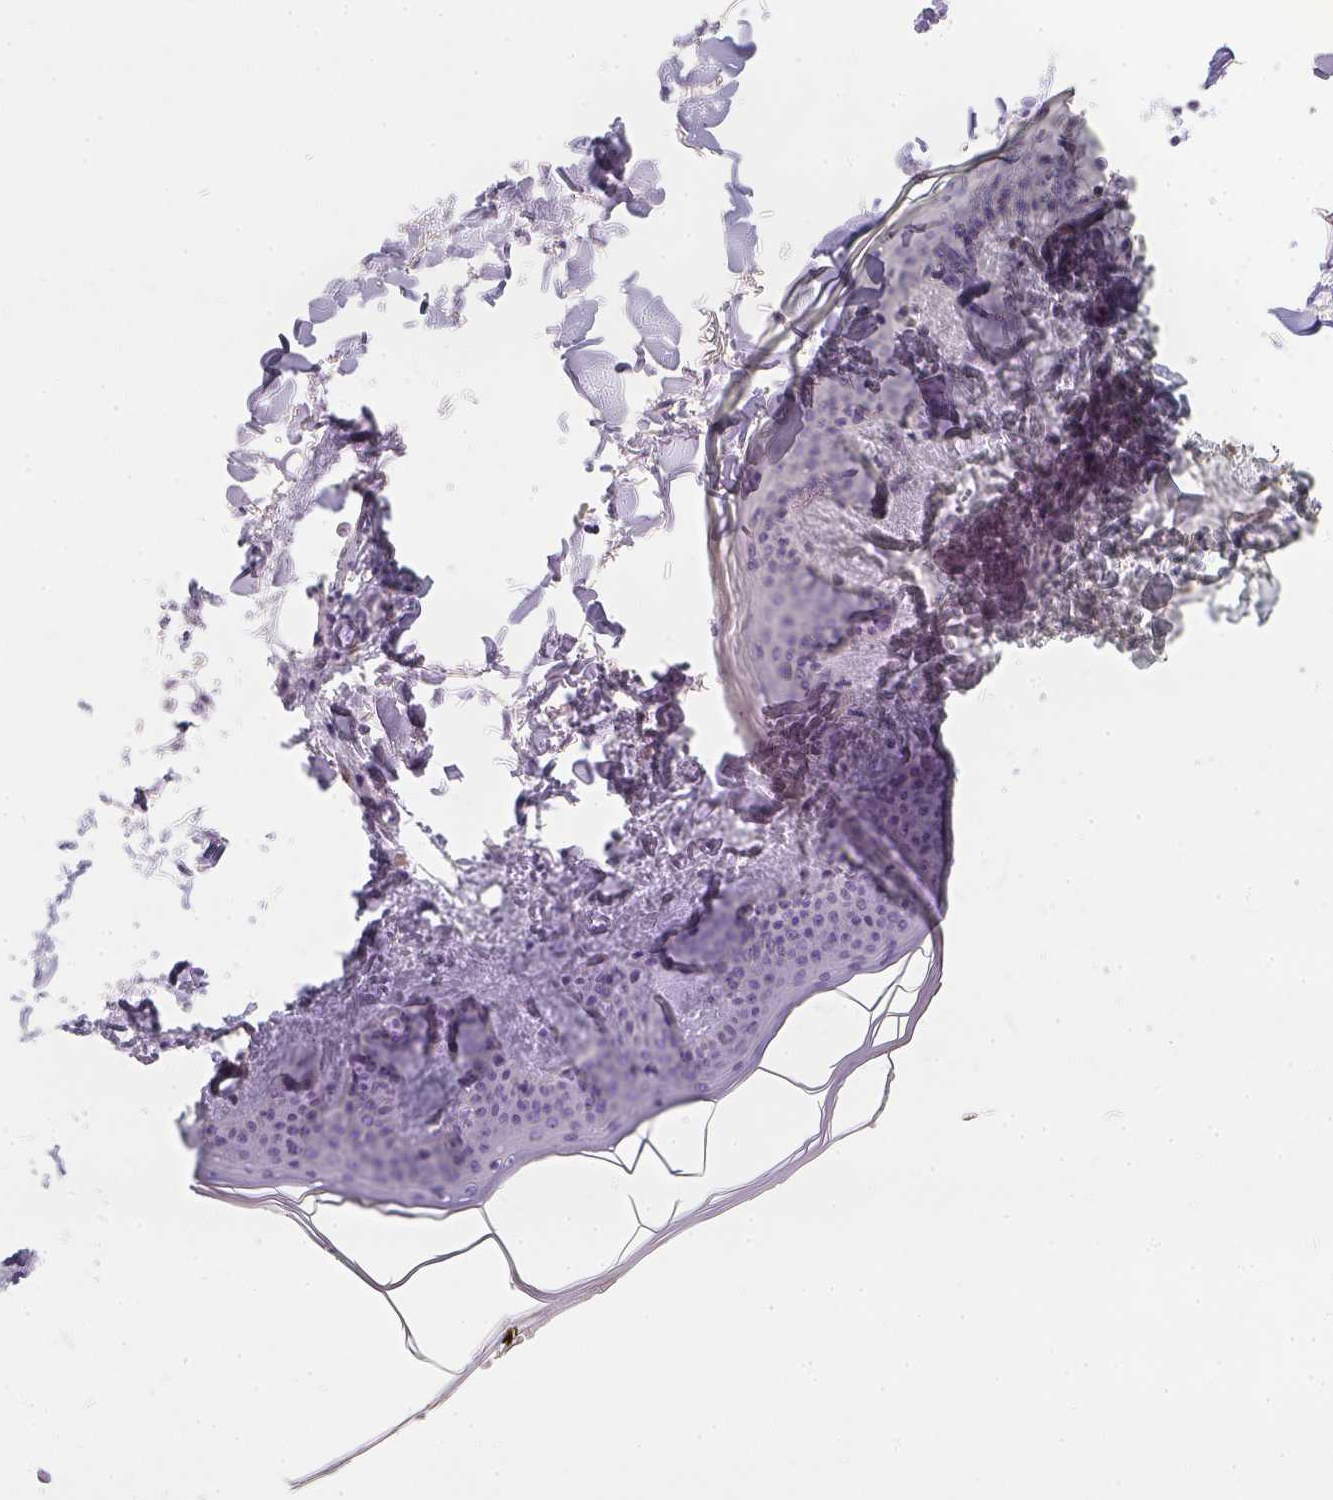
{"staining": {"intensity": "negative", "quantity": "none", "location": "none"}, "tissue": "skin", "cell_type": "Fibroblasts", "image_type": "normal", "snomed": [{"axis": "morphology", "description": "Normal tissue, NOS"}, {"axis": "topography", "description": "Skin"}], "caption": "Normal skin was stained to show a protein in brown. There is no significant staining in fibroblasts. The staining is performed using DAB (3,3'-diaminobenzidine) brown chromogen with nuclei counter-stained in using hematoxylin.", "gene": "SLC18A1", "patient": {"sex": "female", "age": 34}}